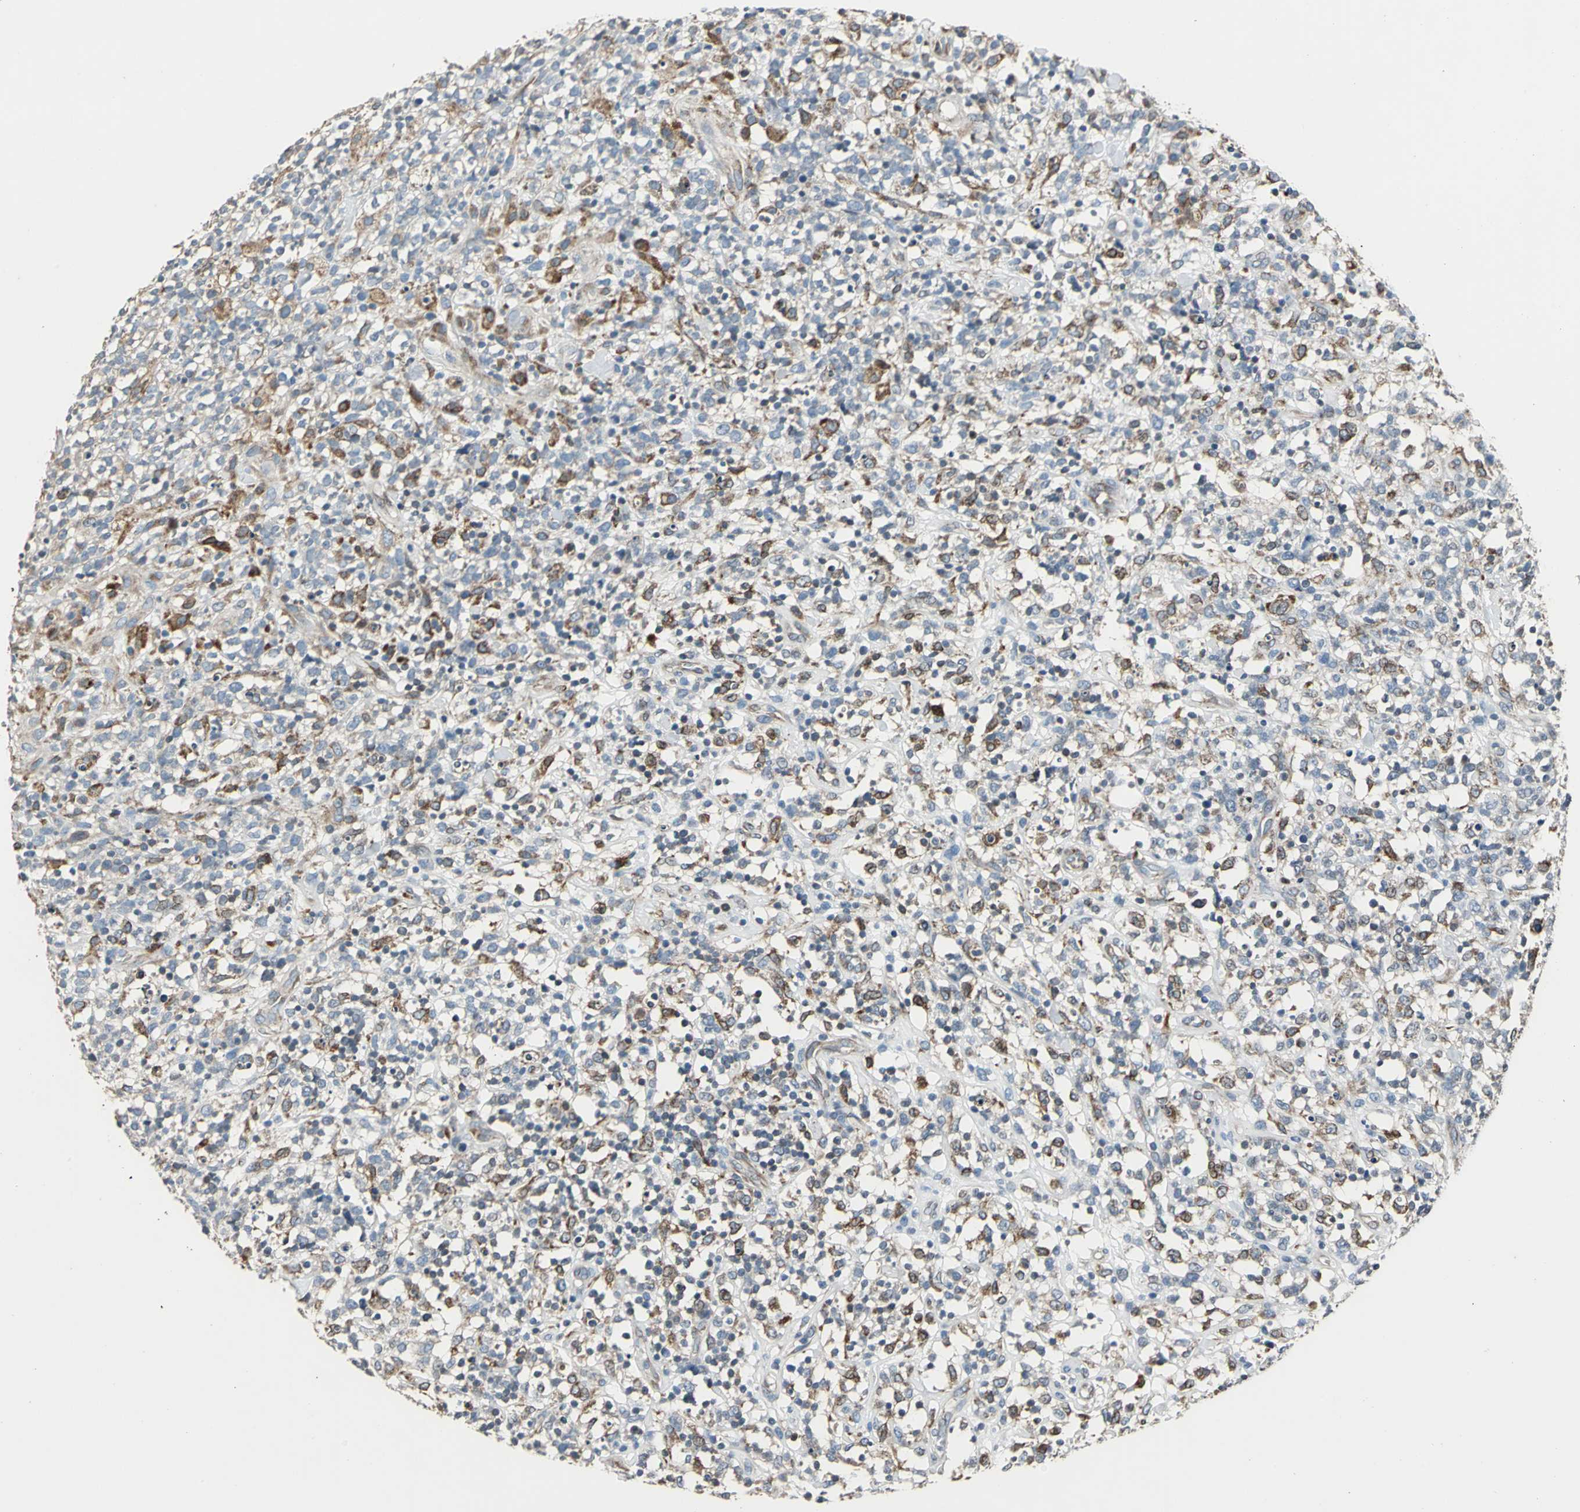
{"staining": {"intensity": "moderate", "quantity": "25%-75%", "location": "cytoplasmic/membranous"}, "tissue": "lymphoma", "cell_type": "Tumor cells", "image_type": "cancer", "snomed": [{"axis": "morphology", "description": "Malignant lymphoma, non-Hodgkin's type, High grade"}, {"axis": "topography", "description": "Lymph node"}], "caption": "About 25%-75% of tumor cells in human lymphoma demonstrate moderate cytoplasmic/membranous protein expression as visualized by brown immunohistochemical staining.", "gene": "HTATIP2", "patient": {"sex": "female", "age": 73}}